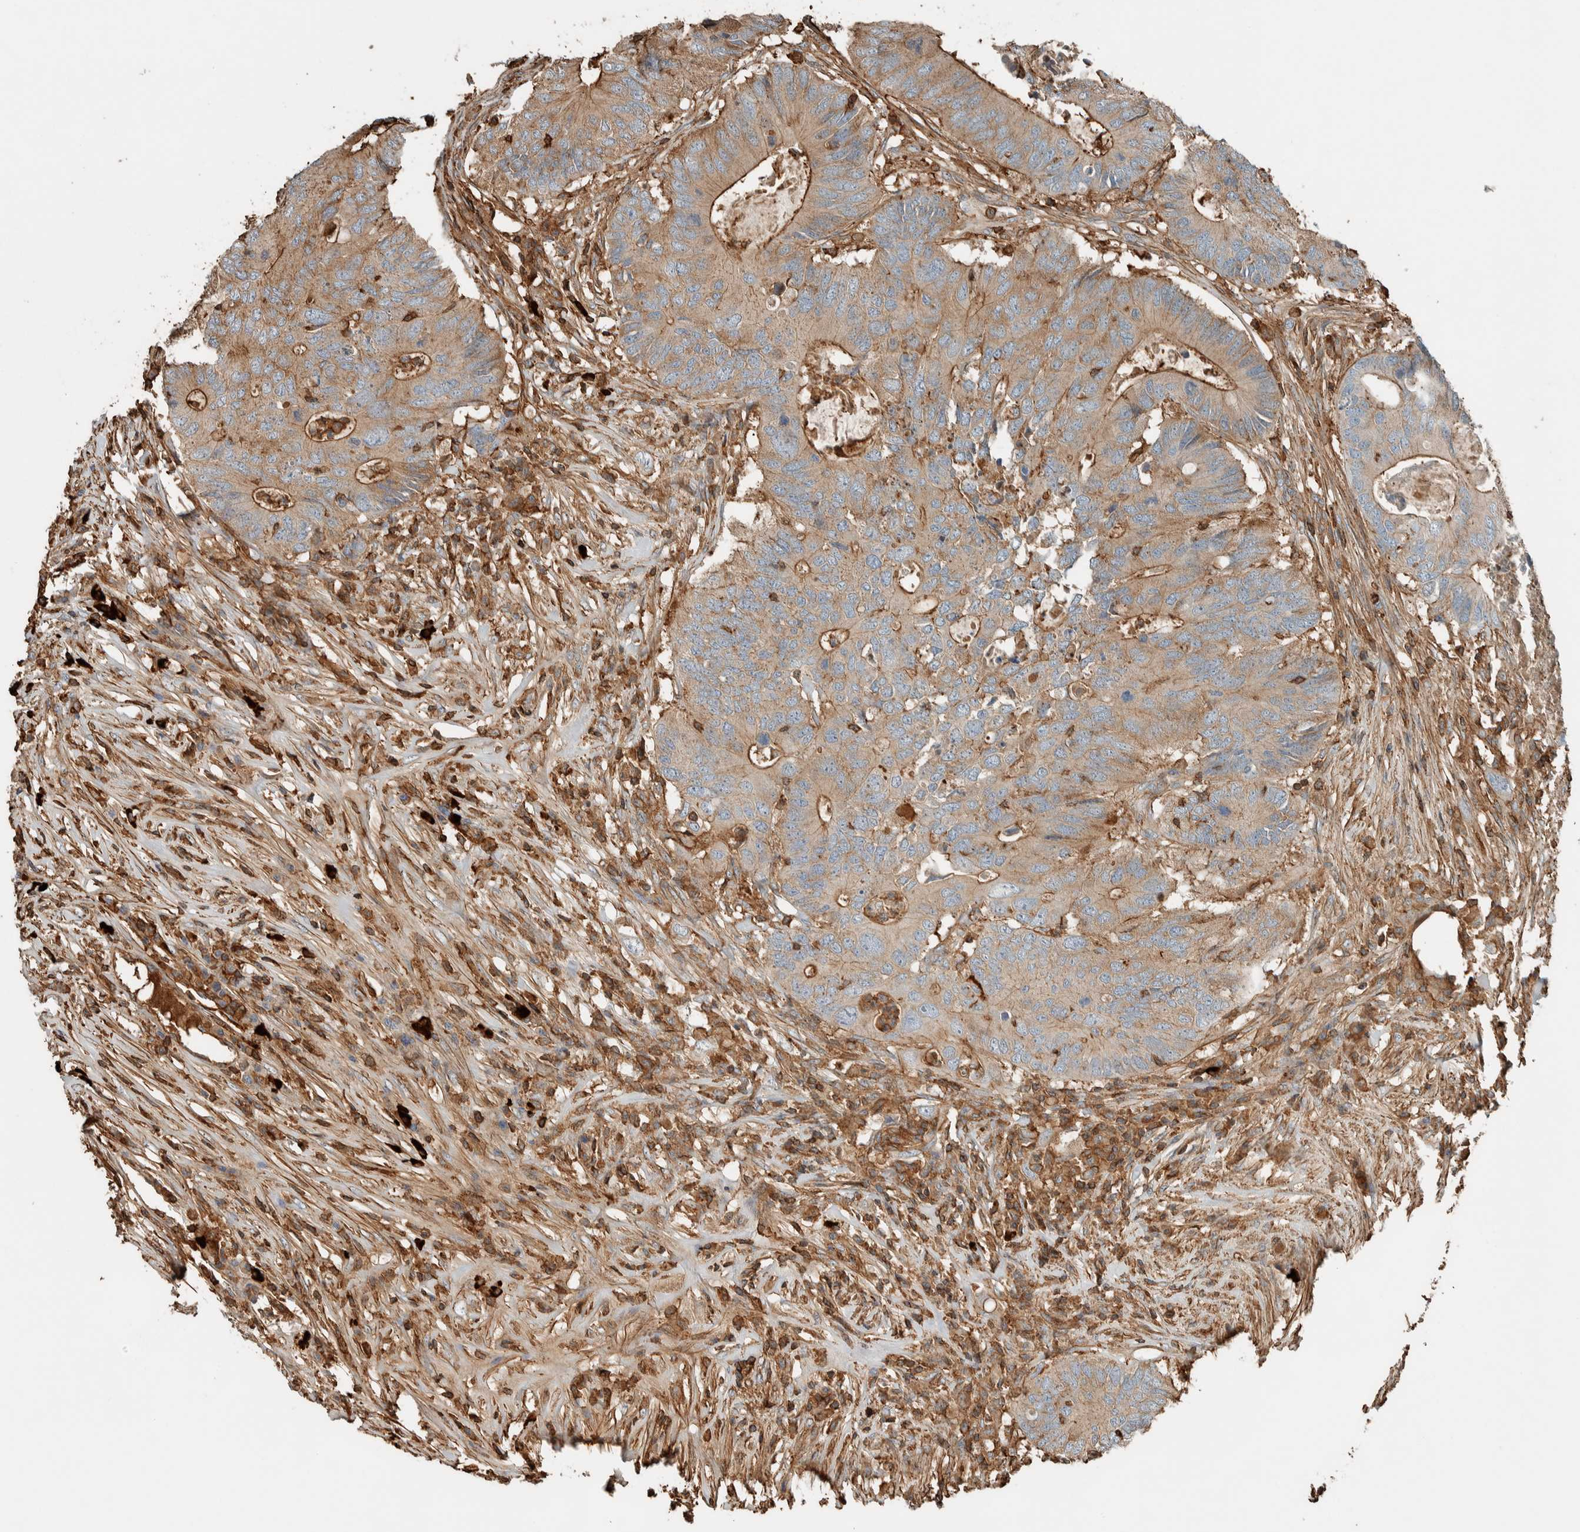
{"staining": {"intensity": "moderate", "quantity": "25%-75%", "location": "cytoplasmic/membranous"}, "tissue": "colorectal cancer", "cell_type": "Tumor cells", "image_type": "cancer", "snomed": [{"axis": "morphology", "description": "Adenocarcinoma, NOS"}, {"axis": "topography", "description": "Colon"}], "caption": "High-magnification brightfield microscopy of adenocarcinoma (colorectal) stained with DAB (3,3'-diaminobenzidine) (brown) and counterstained with hematoxylin (blue). tumor cells exhibit moderate cytoplasmic/membranous staining is seen in about25%-75% of cells.", "gene": "CTBP2", "patient": {"sex": "male", "age": 71}}